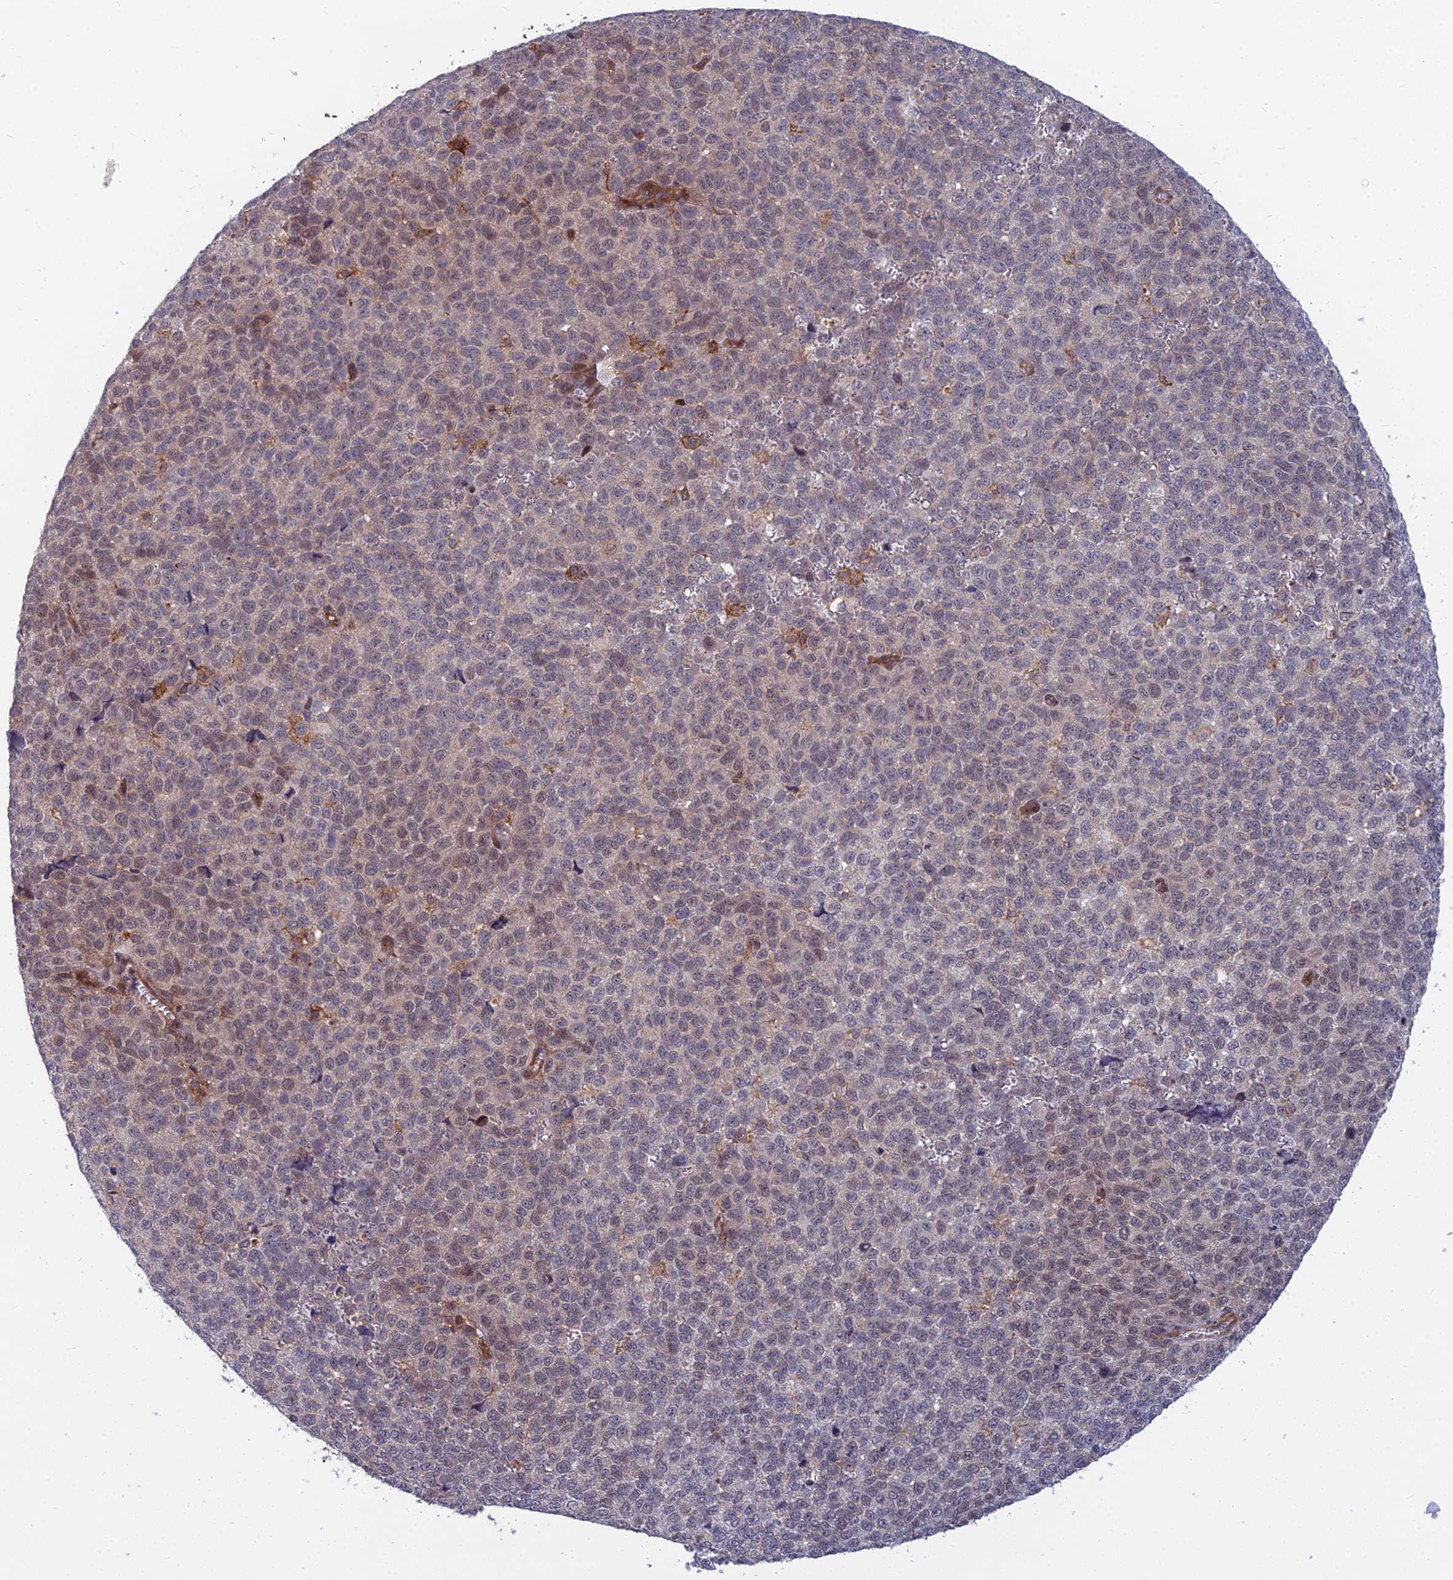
{"staining": {"intensity": "weak", "quantity": "<25%", "location": "nuclear"}, "tissue": "melanoma", "cell_type": "Tumor cells", "image_type": "cancer", "snomed": [{"axis": "morphology", "description": "Malignant melanoma, NOS"}, {"axis": "topography", "description": "Nose, NOS"}], "caption": "The histopathology image reveals no significant positivity in tumor cells of melanoma. (Immunohistochemistry (ihc), brightfield microscopy, high magnification).", "gene": "COMMD2", "patient": {"sex": "female", "age": 48}}